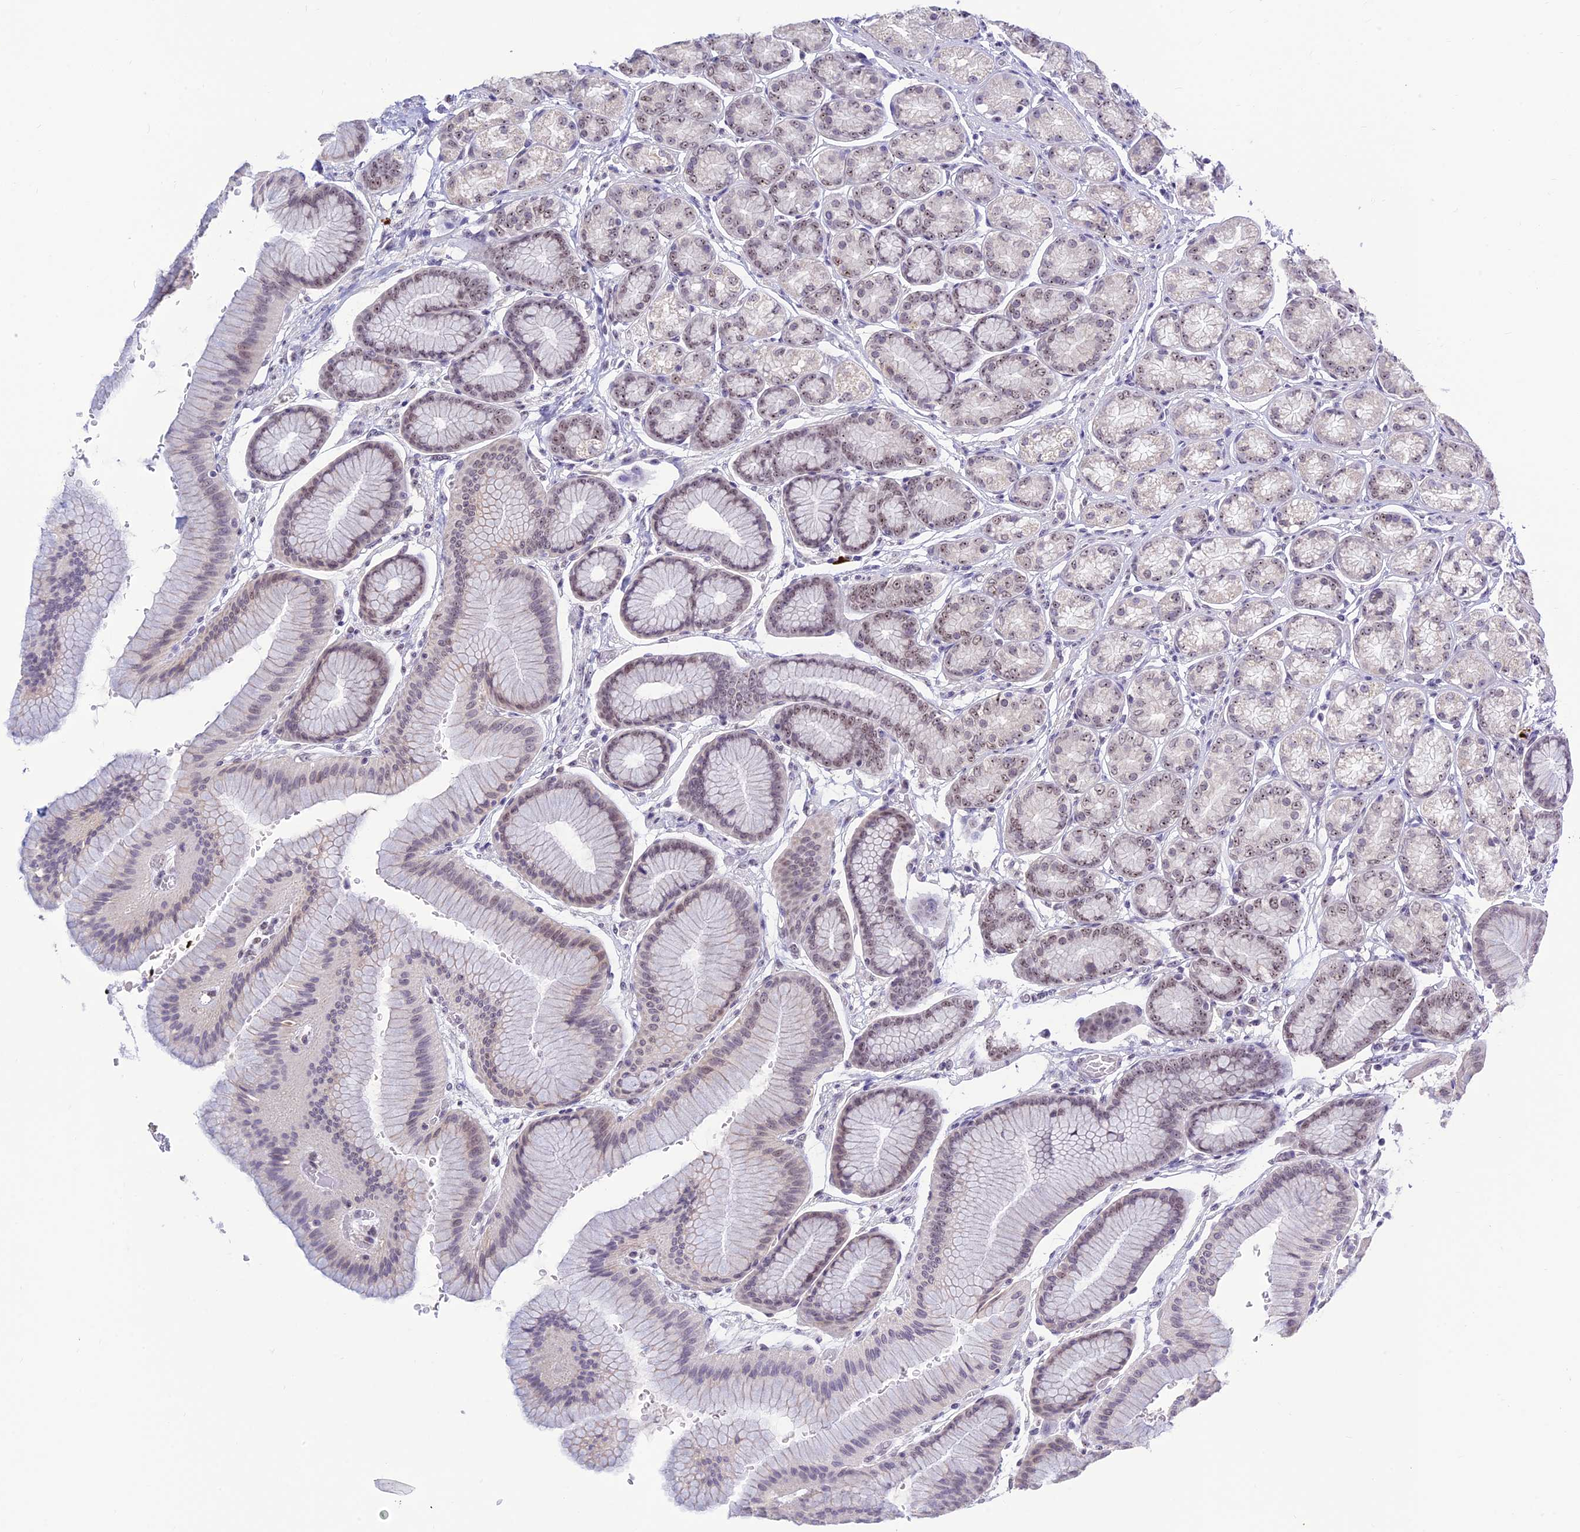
{"staining": {"intensity": "weak", "quantity": "25%-75%", "location": "nuclear"}, "tissue": "stomach", "cell_type": "Glandular cells", "image_type": "normal", "snomed": [{"axis": "morphology", "description": "Normal tissue, NOS"}, {"axis": "morphology", "description": "Adenocarcinoma, NOS"}, {"axis": "morphology", "description": "Adenocarcinoma, High grade"}, {"axis": "topography", "description": "Stomach, upper"}, {"axis": "topography", "description": "Stomach"}], "caption": "Glandular cells display low levels of weak nuclear positivity in approximately 25%-75% of cells in benign human stomach.", "gene": "POLR1G", "patient": {"sex": "female", "age": 65}}